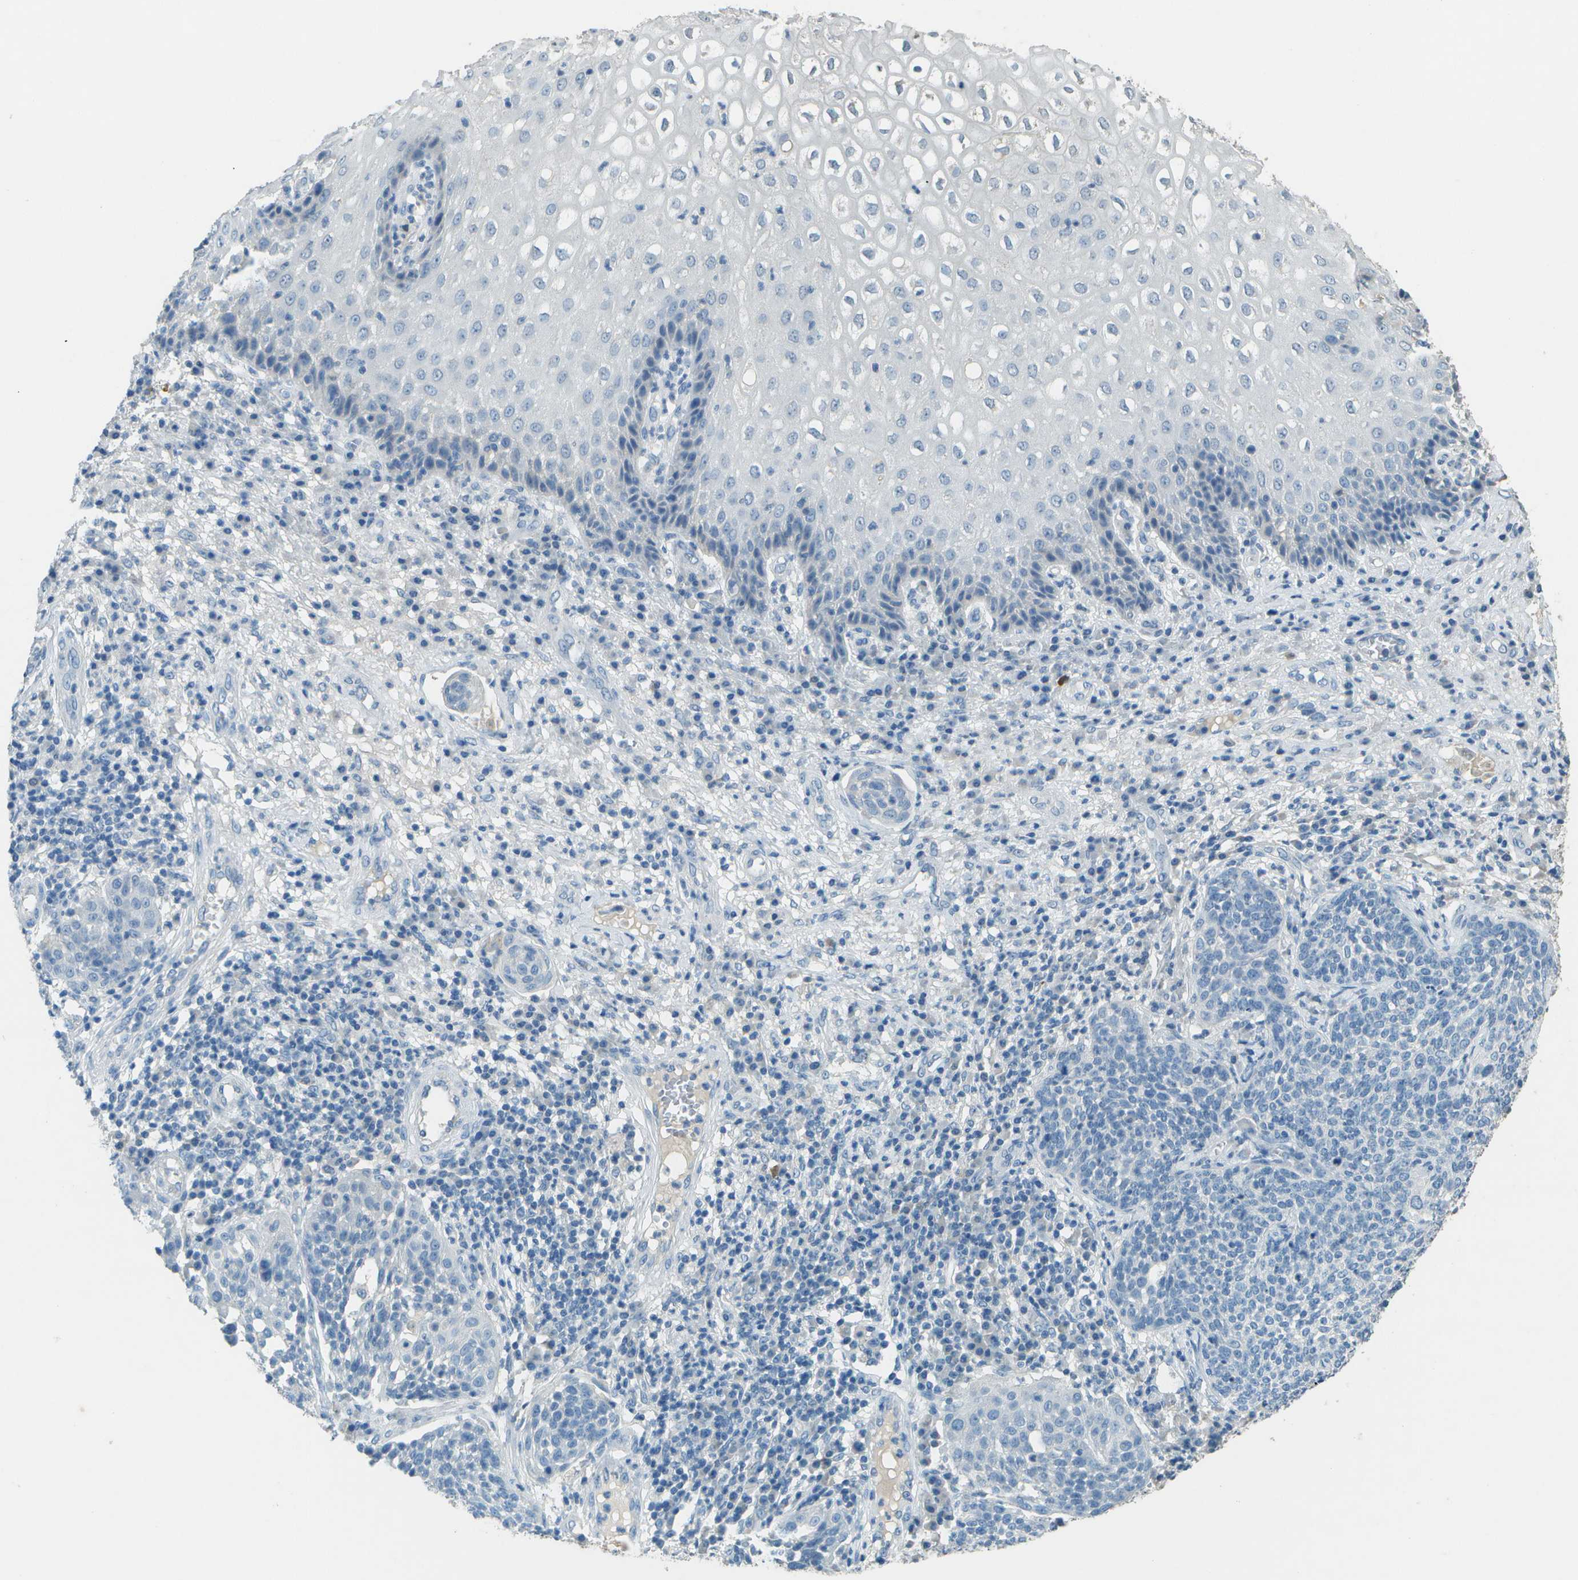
{"staining": {"intensity": "negative", "quantity": "none", "location": "none"}, "tissue": "cervical cancer", "cell_type": "Tumor cells", "image_type": "cancer", "snomed": [{"axis": "morphology", "description": "Squamous cell carcinoma, NOS"}, {"axis": "topography", "description": "Cervix"}], "caption": "This is a image of immunohistochemistry staining of cervical cancer (squamous cell carcinoma), which shows no staining in tumor cells. (Brightfield microscopy of DAB immunohistochemistry (IHC) at high magnification).", "gene": "LGI2", "patient": {"sex": "female", "age": 34}}